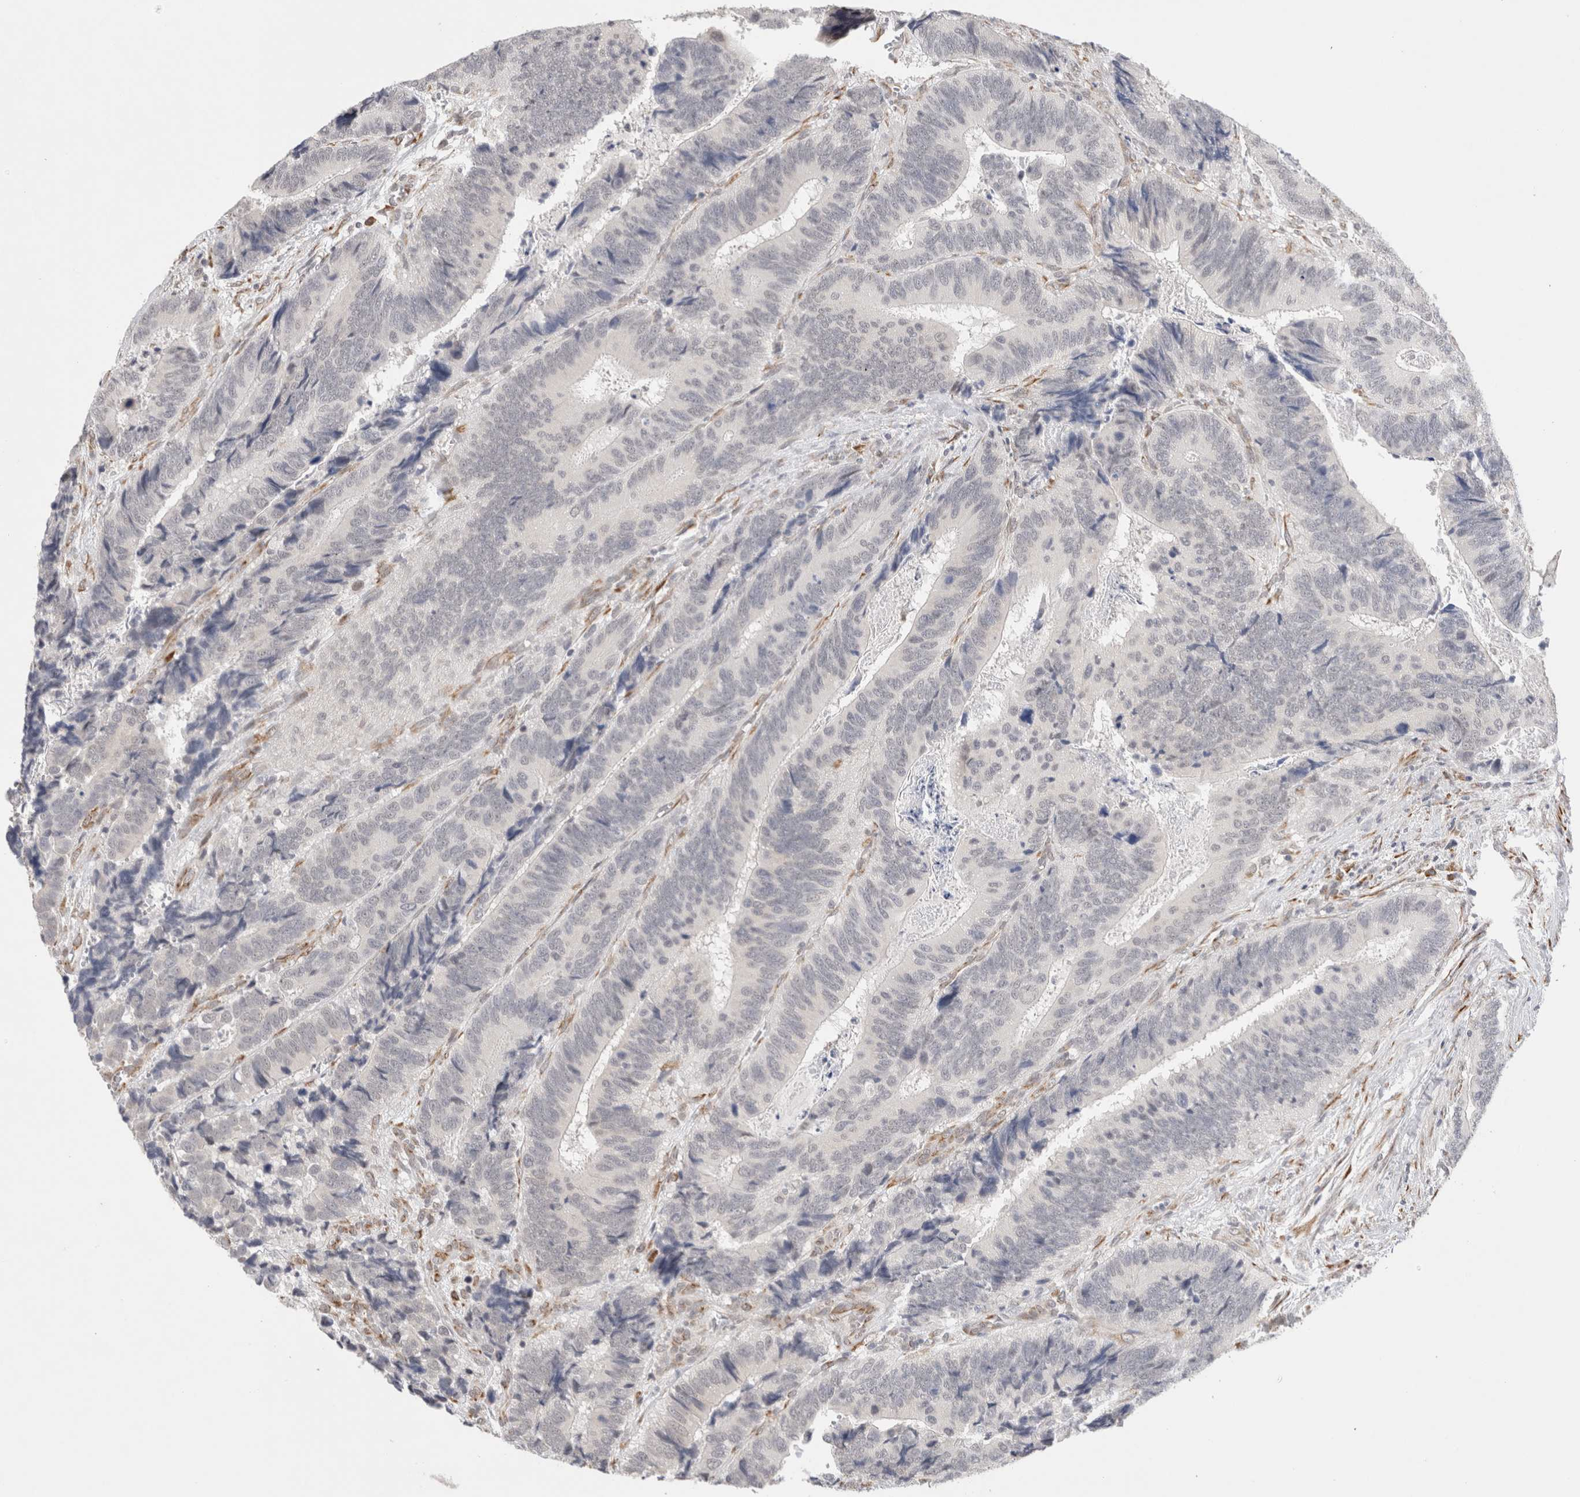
{"staining": {"intensity": "negative", "quantity": "none", "location": "none"}, "tissue": "colorectal cancer", "cell_type": "Tumor cells", "image_type": "cancer", "snomed": [{"axis": "morphology", "description": "Inflammation, NOS"}, {"axis": "morphology", "description": "Adenocarcinoma, NOS"}, {"axis": "topography", "description": "Colon"}], "caption": "Photomicrograph shows no significant protein positivity in tumor cells of colorectal cancer.", "gene": "HDLBP", "patient": {"sex": "male", "age": 72}}